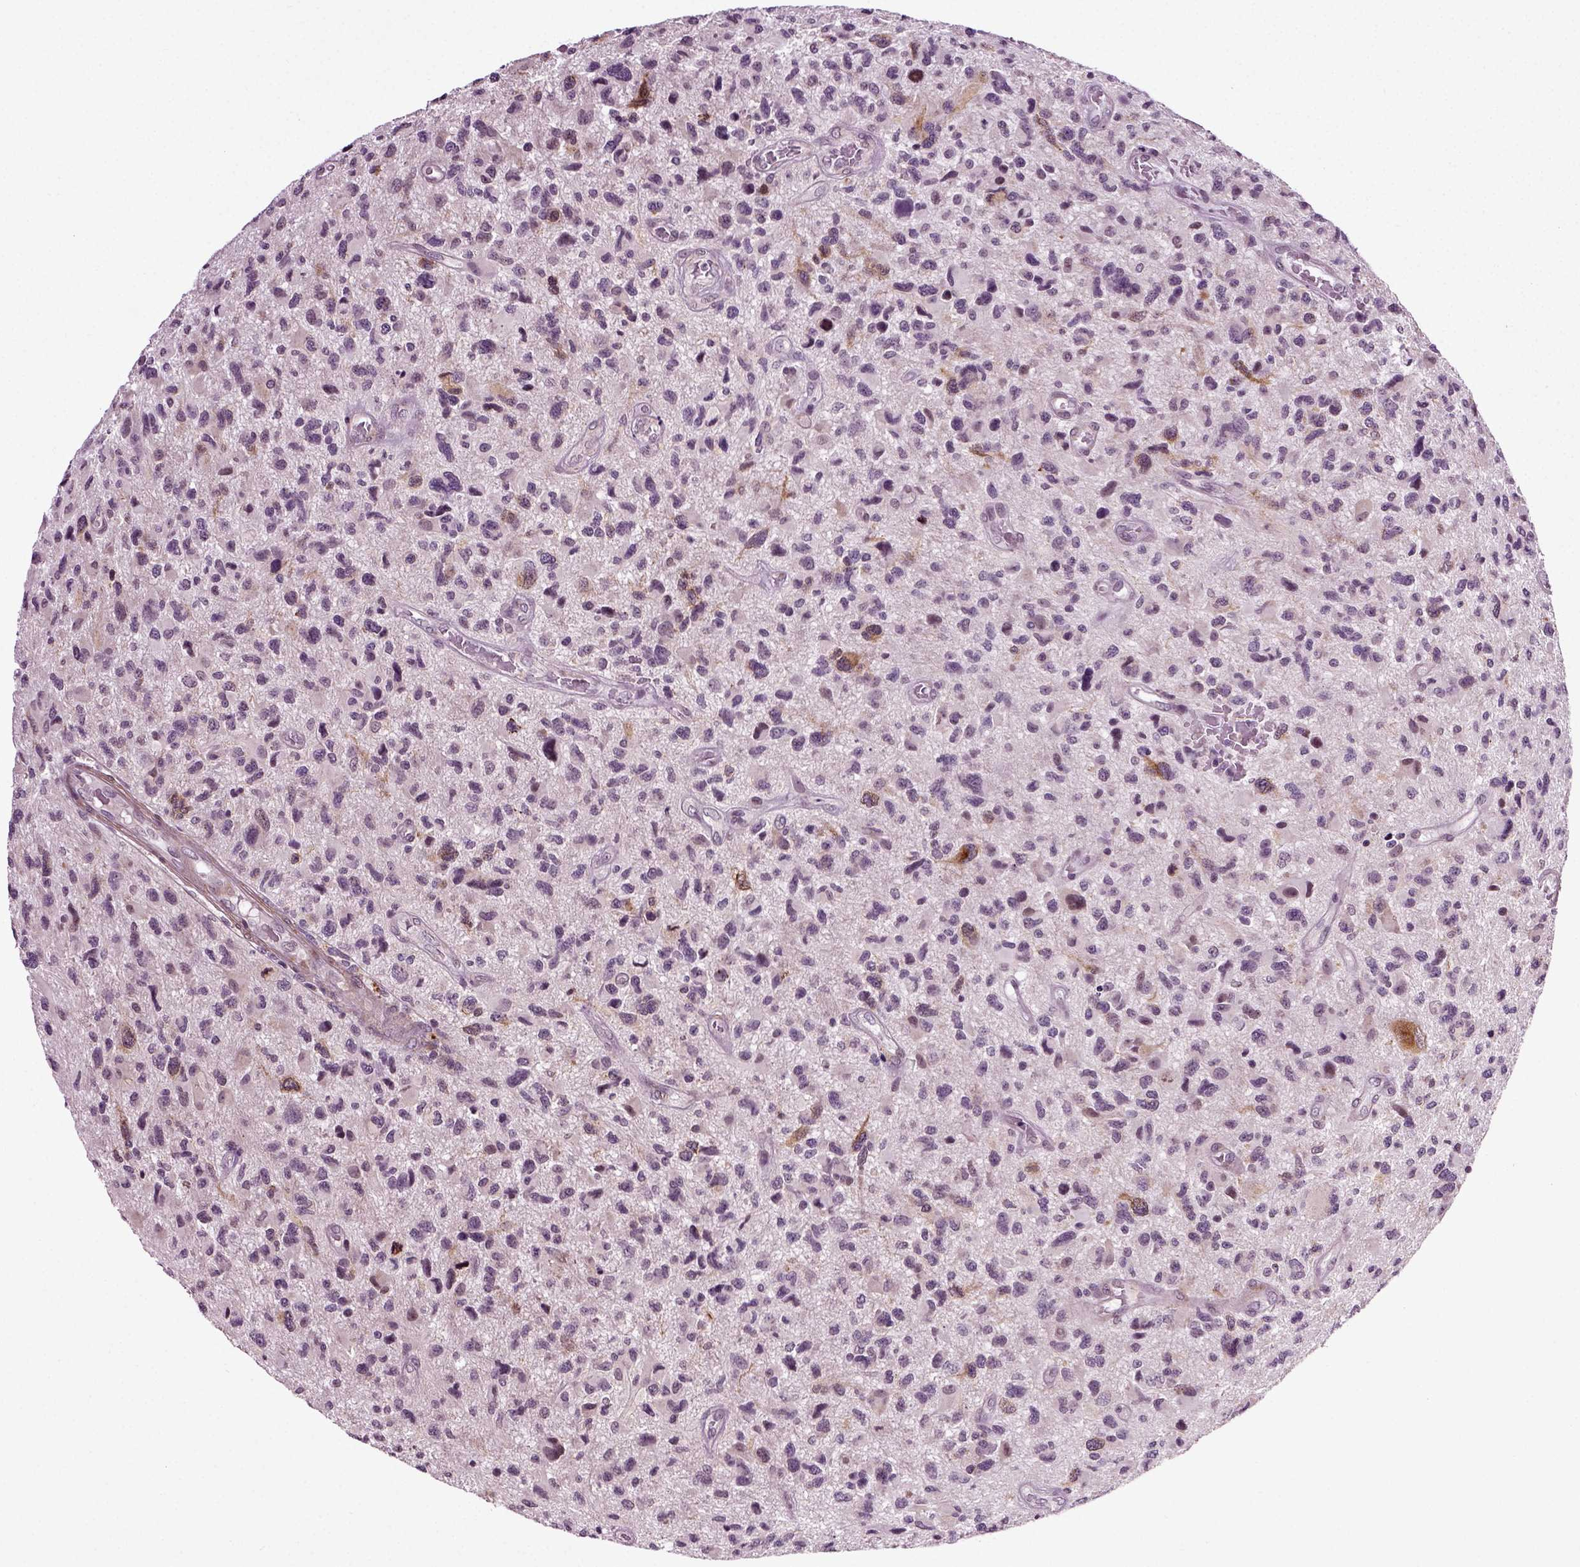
{"staining": {"intensity": "negative", "quantity": "none", "location": "none"}, "tissue": "glioma", "cell_type": "Tumor cells", "image_type": "cancer", "snomed": [{"axis": "morphology", "description": "Glioma, malignant, NOS"}, {"axis": "morphology", "description": "Glioma, malignant, High grade"}, {"axis": "topography", "description": "Brain"}], "caption": "An immunohistochemistry photomicrograph of glioma (malignant) is shown. There is no staining in tumor cells of glioma (malignant).", "gene": "KNSTRN", "patient": {"sex": "female", "age": 71}}